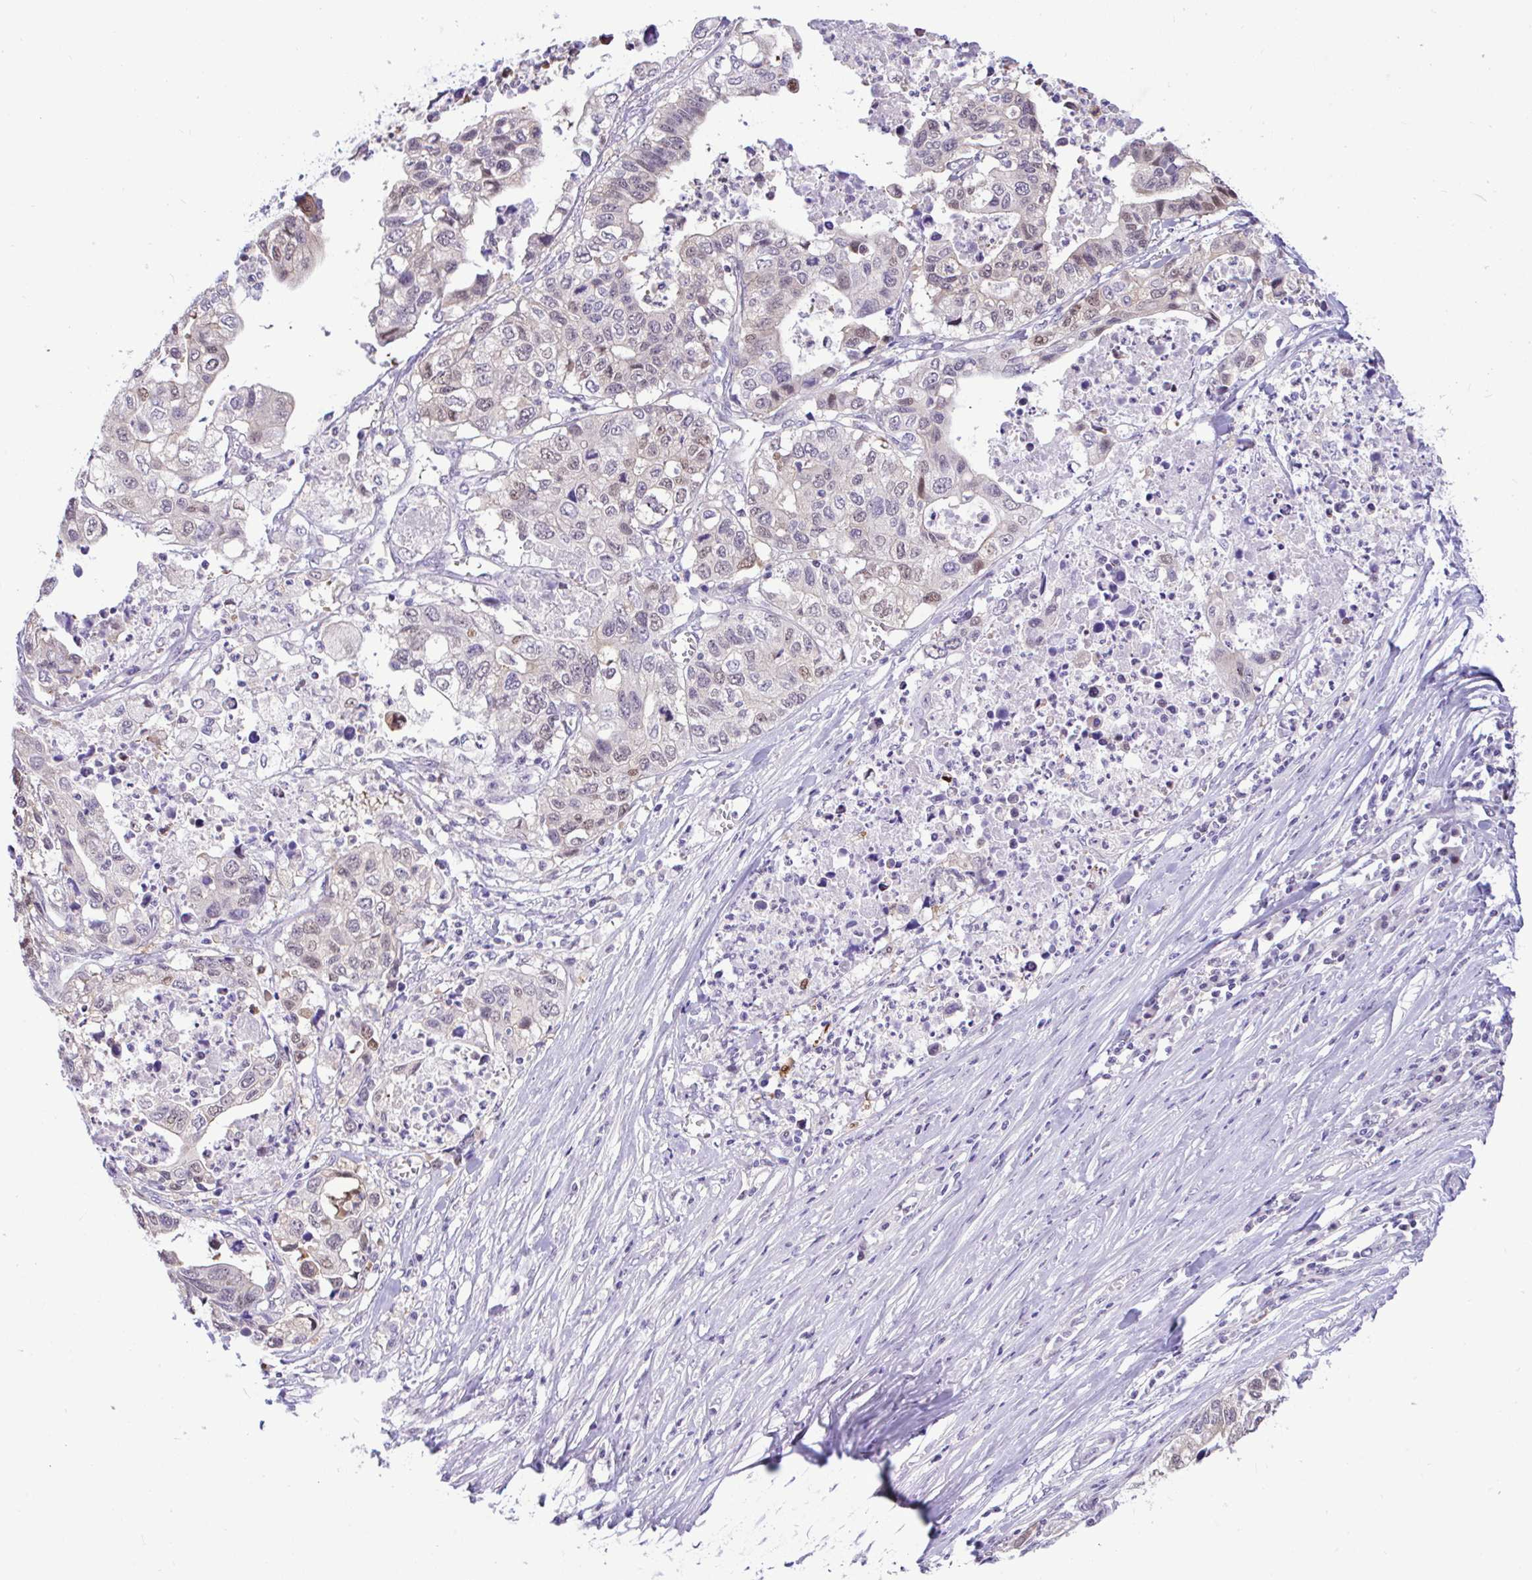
{"staining": {"intensity": "weak", "quantity": "<25%", "location": "nuclear"}, "tissue": "stomach cancer", "cell_type": "Tumor cells", "image_type": "cancer", "snomed": [{"axis": "morphology", "description": "Adenocarcinoma, NOS"}, {"axis": "topography", "description": "Stomach, upper"}], "caption": "Adenocarcinoma (stomach) was stained to show a protein in brown. There is no significant positivity in tumor cells.", "gene": "ZNF485", "patient": {"sex": "female", "age": 67}}